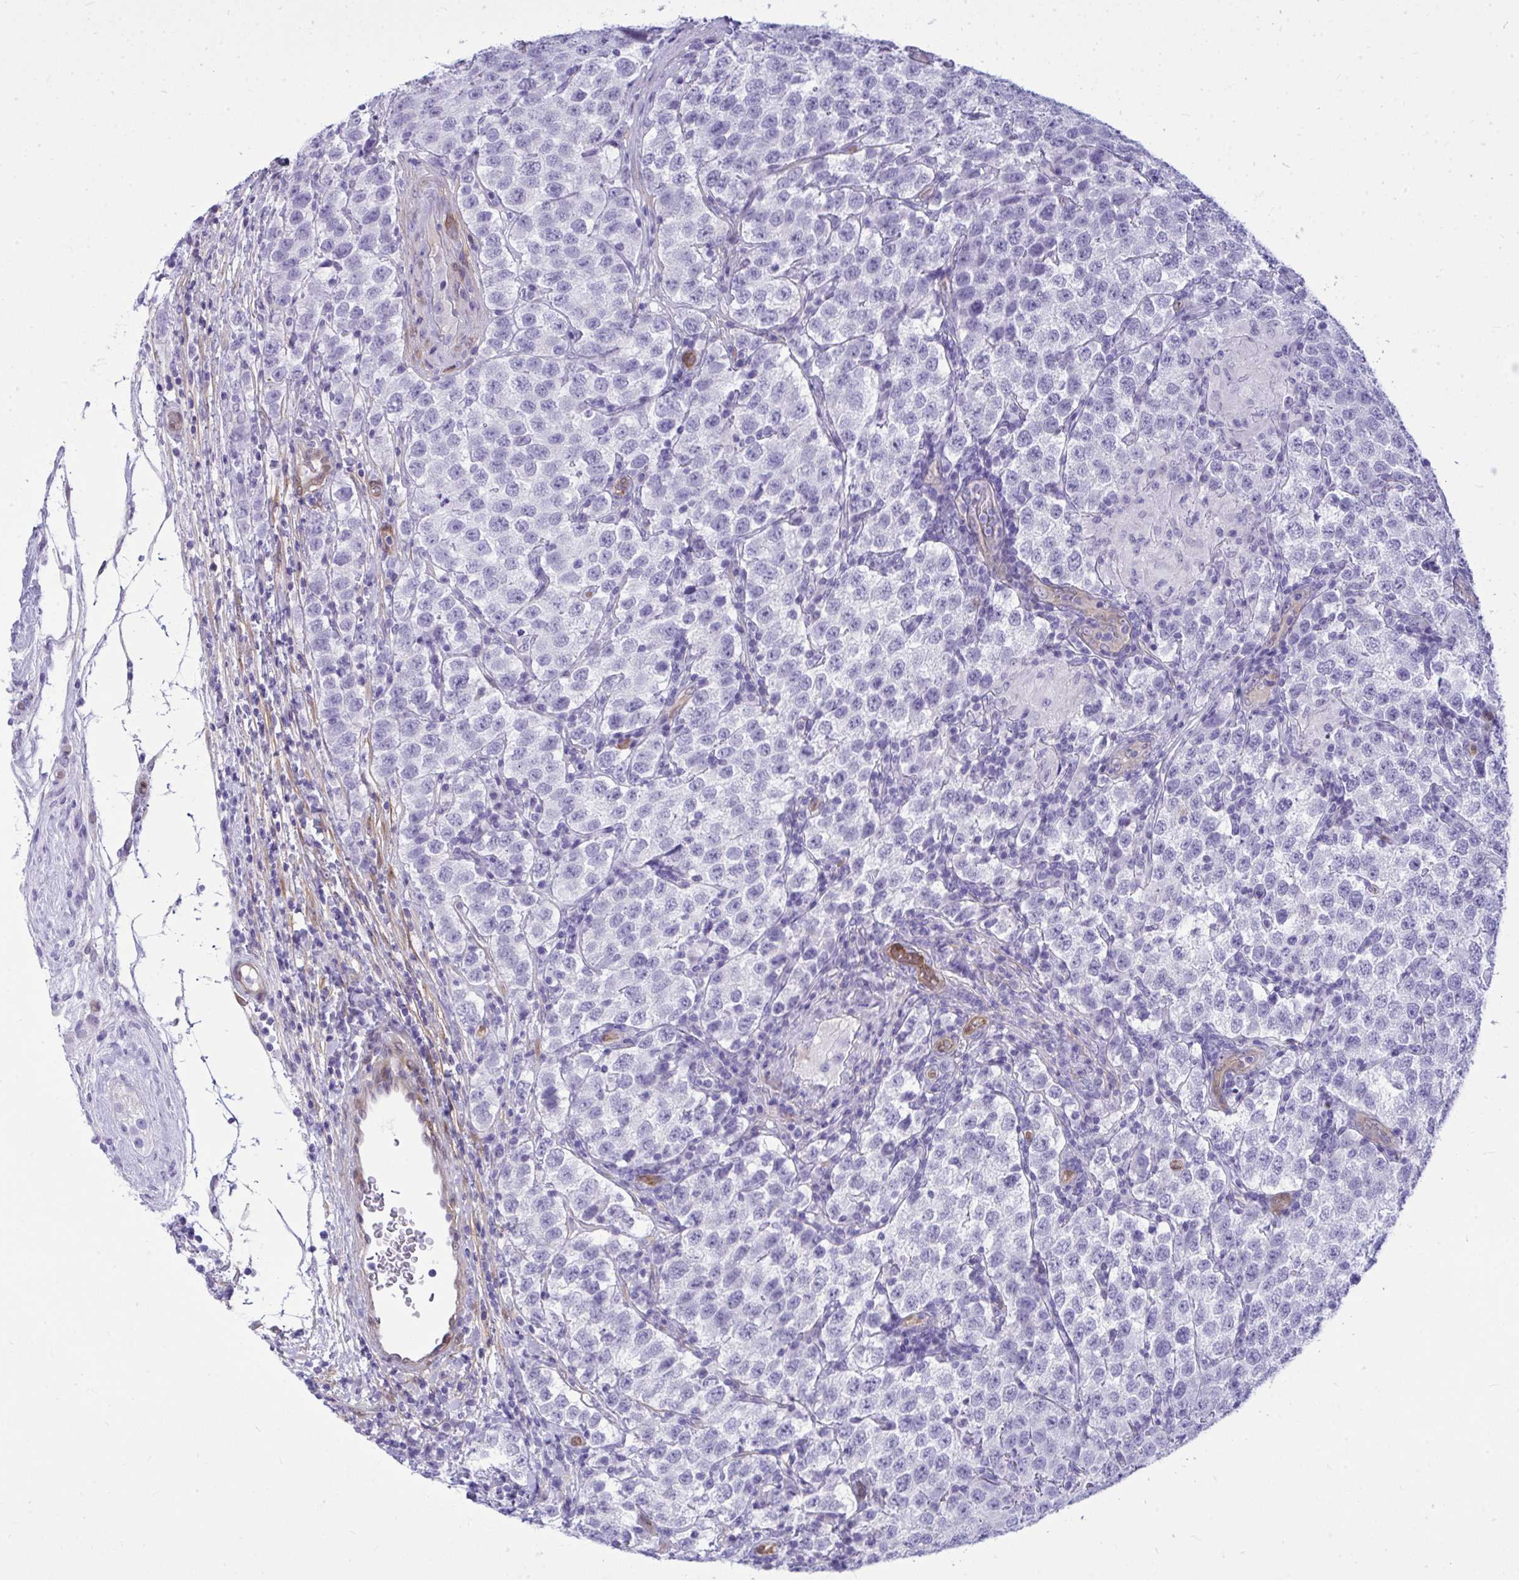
{"staining": {"intensity": "negative", "quantity": "none", "location": "none"}, "tissue": "testis cancer", "cell_type": "Tumor cells", "image_type": "cancer", "snomed": [{"axis": "morphology", "description": "Seminoma, NOS"}, {"axis": "topography", "description": "Testis"}], "caption": "A photomicrograph of testis cancer stained for a protein shows no brown staining in tumor cells. (Stains: DAB (3,3'-diaminobenzidine) immunohistochemistry with hematoxylin counter stain, Microscopy: brightfield microscopy at high magnification).", "gene": "LIMS2", "patient": {"sex": "male", "age": 34}}